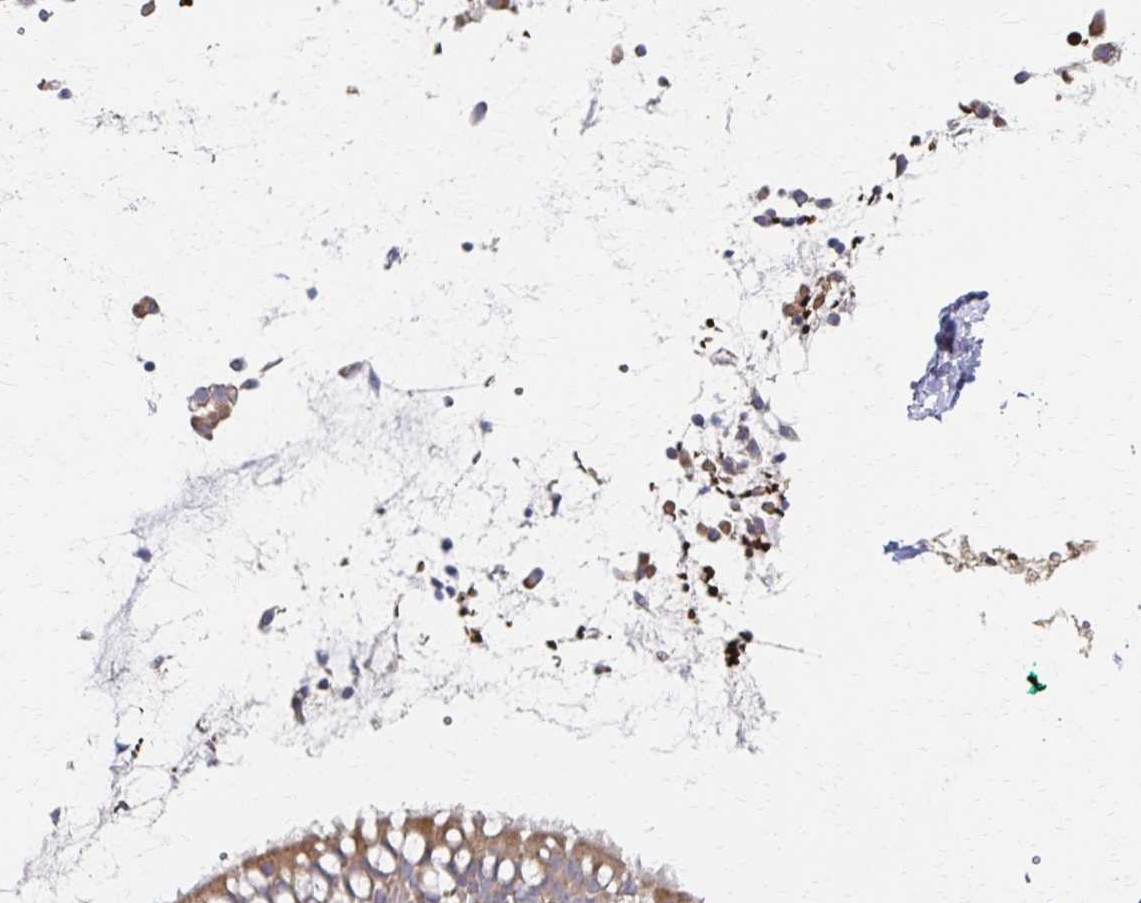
{"staining": {"intensity": "moderate", "quantity": "25%-75%", "location": "cytoplasmic/membranous"}, "tissue": "nasopharynx", "cell_type": "Respiratory epithelial cells", "image_type": "normal", "snomed": [{"axis": "morphology", "description": "Normal tissue, NOS"}, {"axis": "topography", "description": "Nasopharynx"}], "caption": "Protein analysis of unremarkable nasopharynx reveals moderate cytoplasmic/membranous positivity in approximately 25%-75% of respiratory epithelial cells. (DAB (3,3'-diaminobenzidine) IHC, brown staining for protein, blue staining for nuclei).", "gene": "SKA2", "patient": {"sex": "male", "age": 32}}